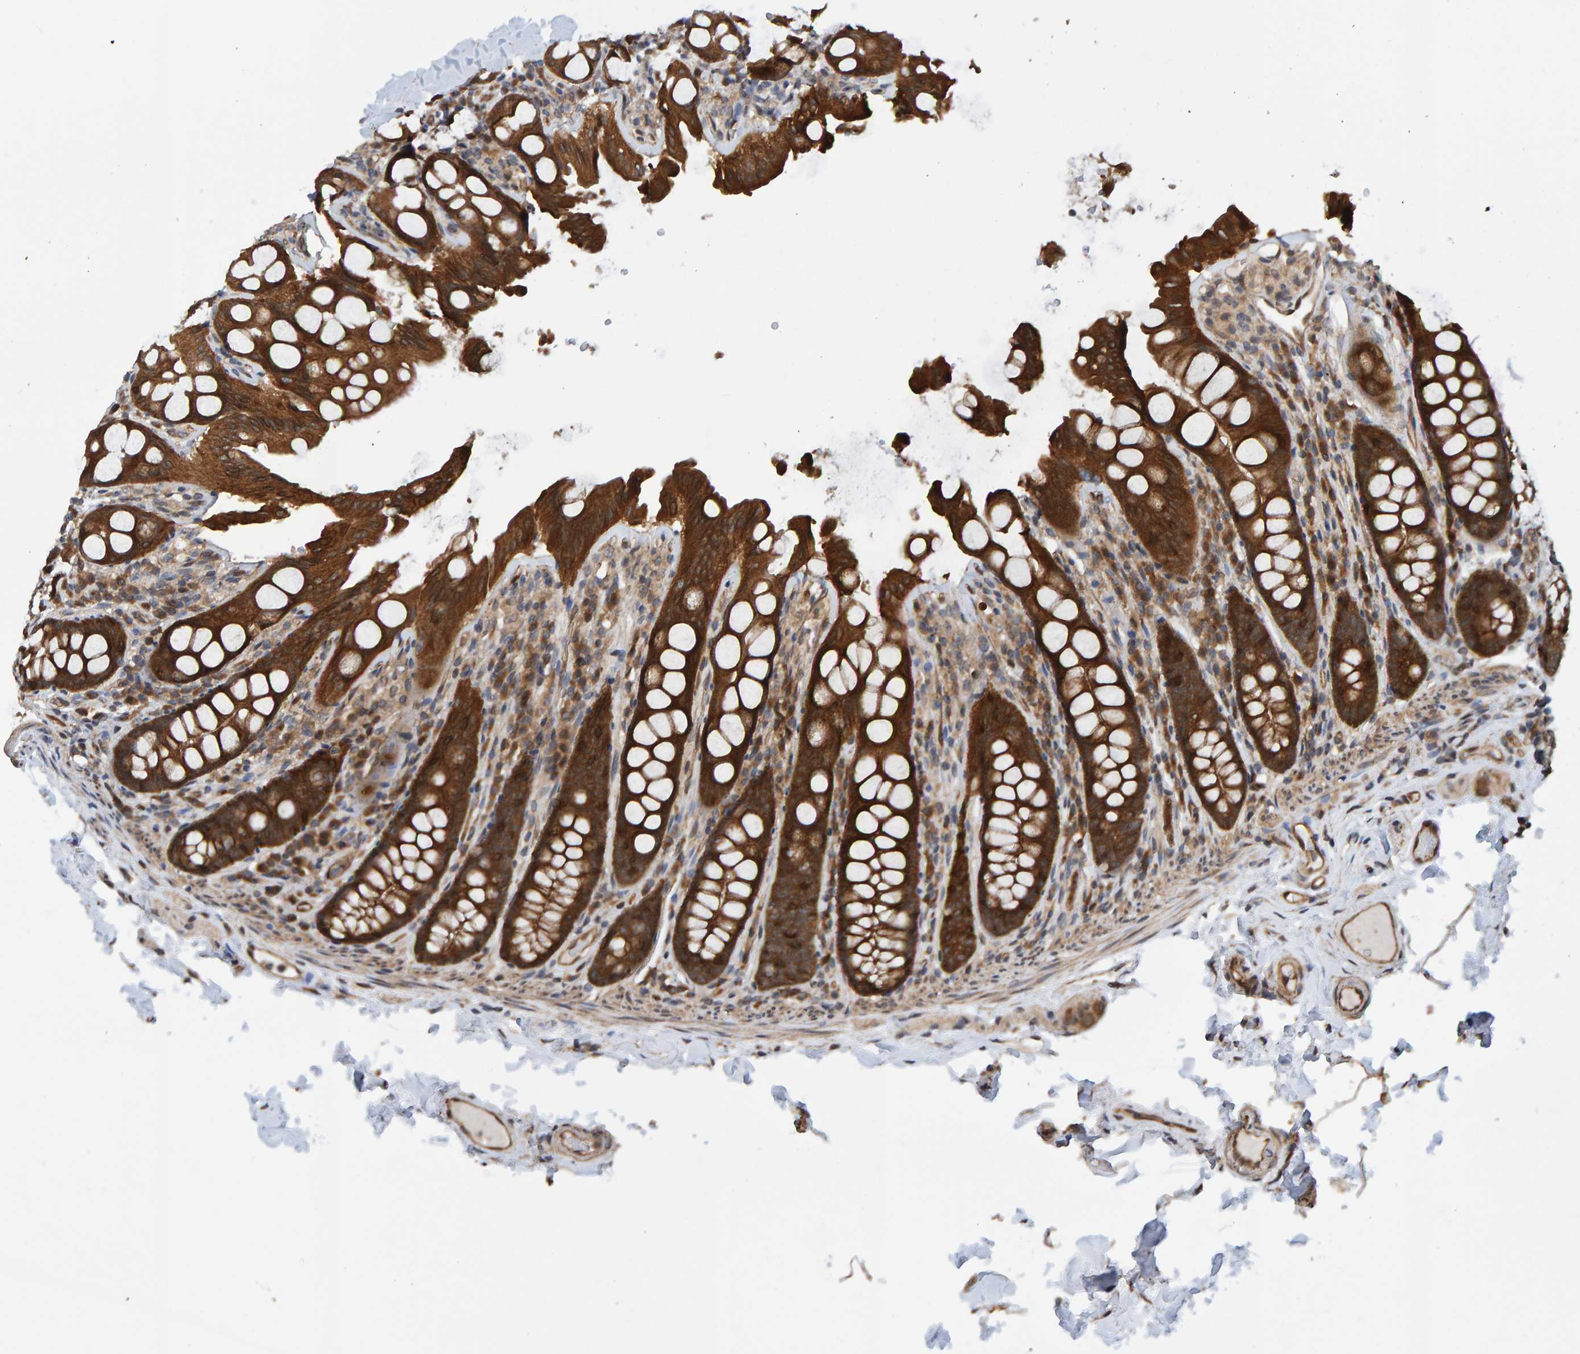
{"staining": {"intensity": "moderate", "quantity": ">75%", "location": "cytoplasmic/membranous"}, "tissue": "colon", "cell_type": "Endothelial cells", "image_type": "normal", "snomed": [{"axis": "morphology", "description": "Normal tissue, NOS"}, {"axis": "topography", "description": "Colon"}, {"axis": "topography", "description": "Peripheral nerve tissue"}], "caption": "The image demonstrates staining of benign colon, revealing moderate cytoplasmic/membranous protein staining (brown color) within endothelial cells.", "gene": "SCRN2", "patient": {"sex": "female", "age": 61}}